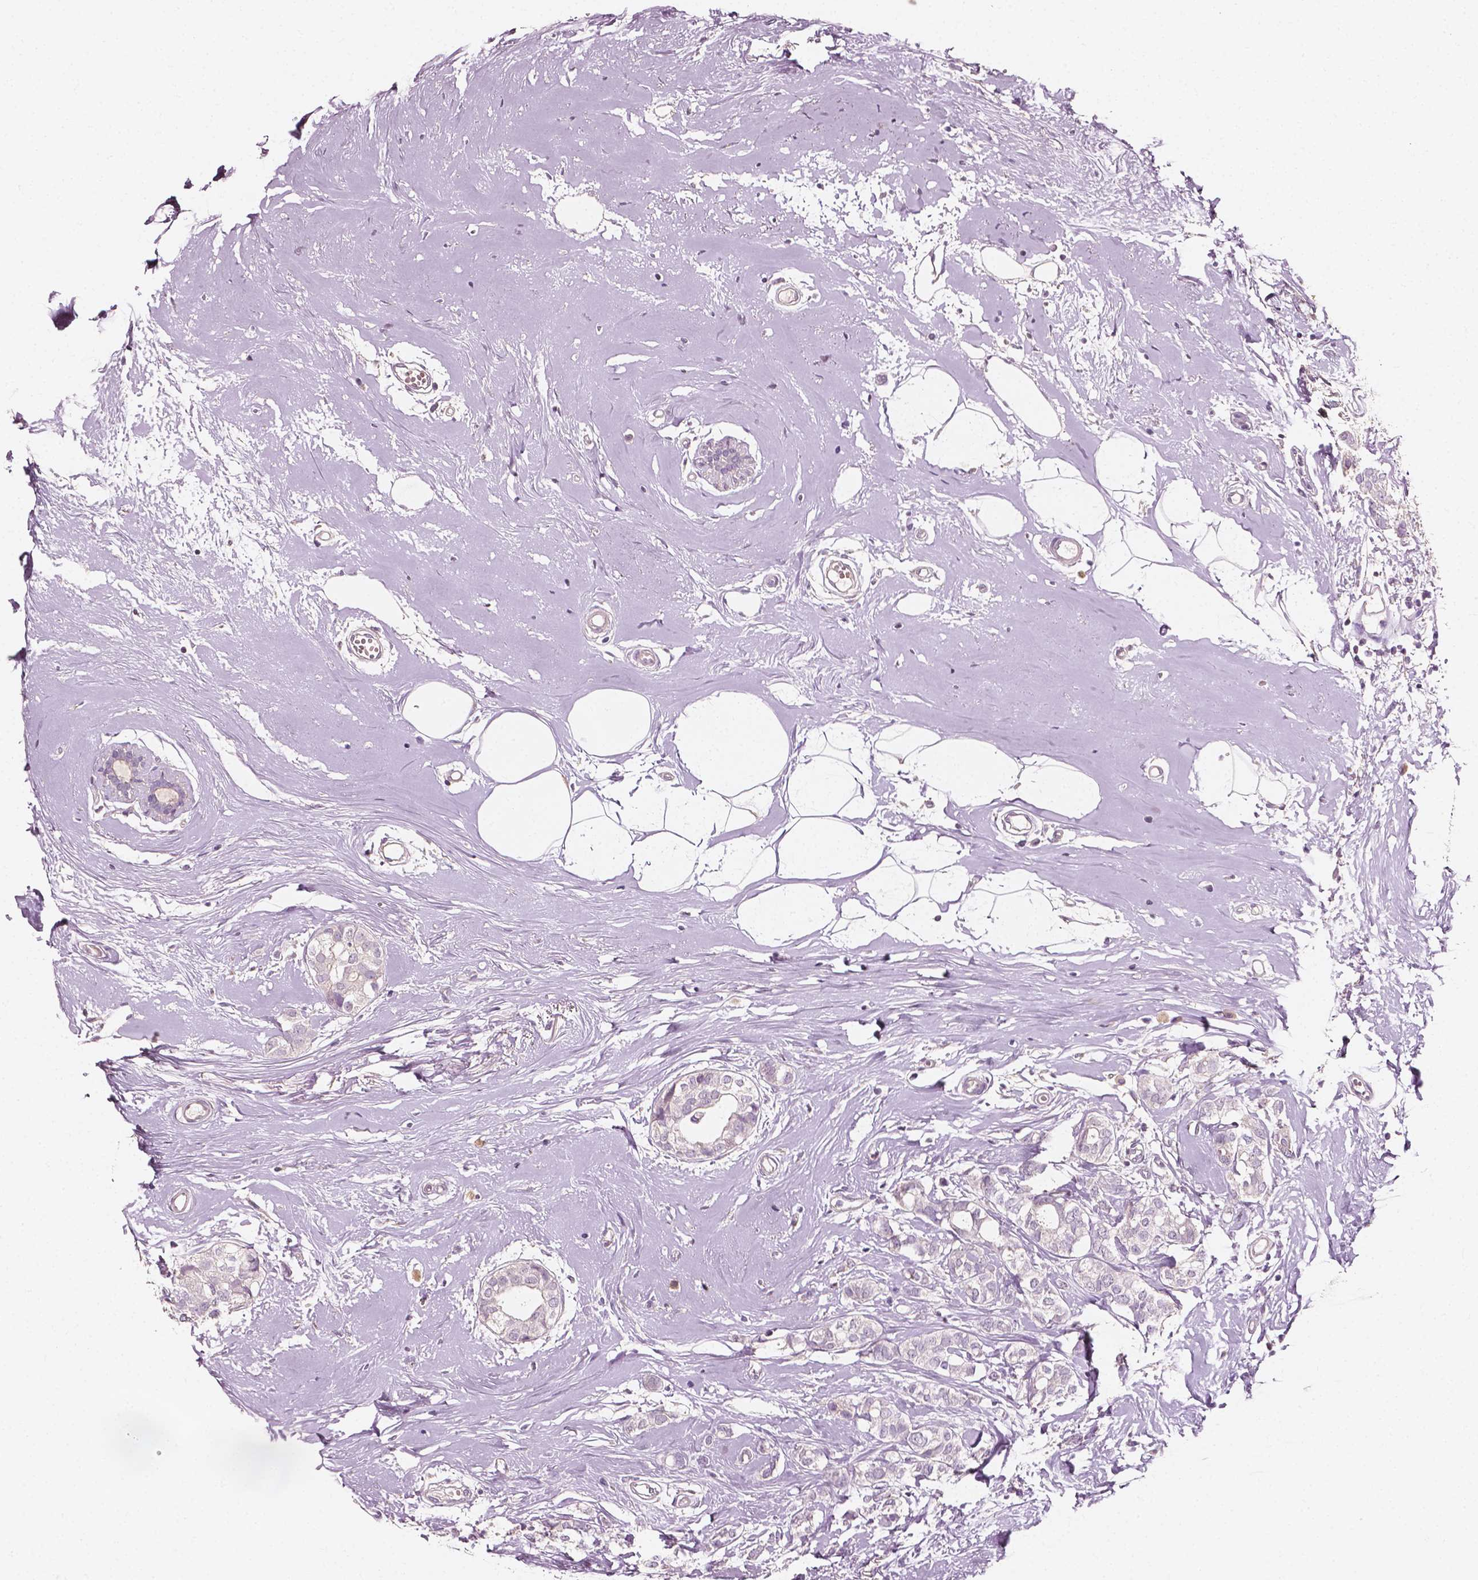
{"staining": {"intensity": "negative", "quantity": "none", "location": "none"}, "tissue": "breast cancer", "cell_type": "Tumor cells", "image_type": "cancer", "snomed": [{"axis": "morphology", "description": "Duct carcinoma"}, {"axis": "topography", "description": "Breast"}], "caption": "IHC photomicrograph of neoplastic tissue: human breast intraductal carcinoma stained with DAB shows no significant protein positivity in tumor cells.", "gene": "PLA2R1", "patient": {"sex": "female", "age": 40}}